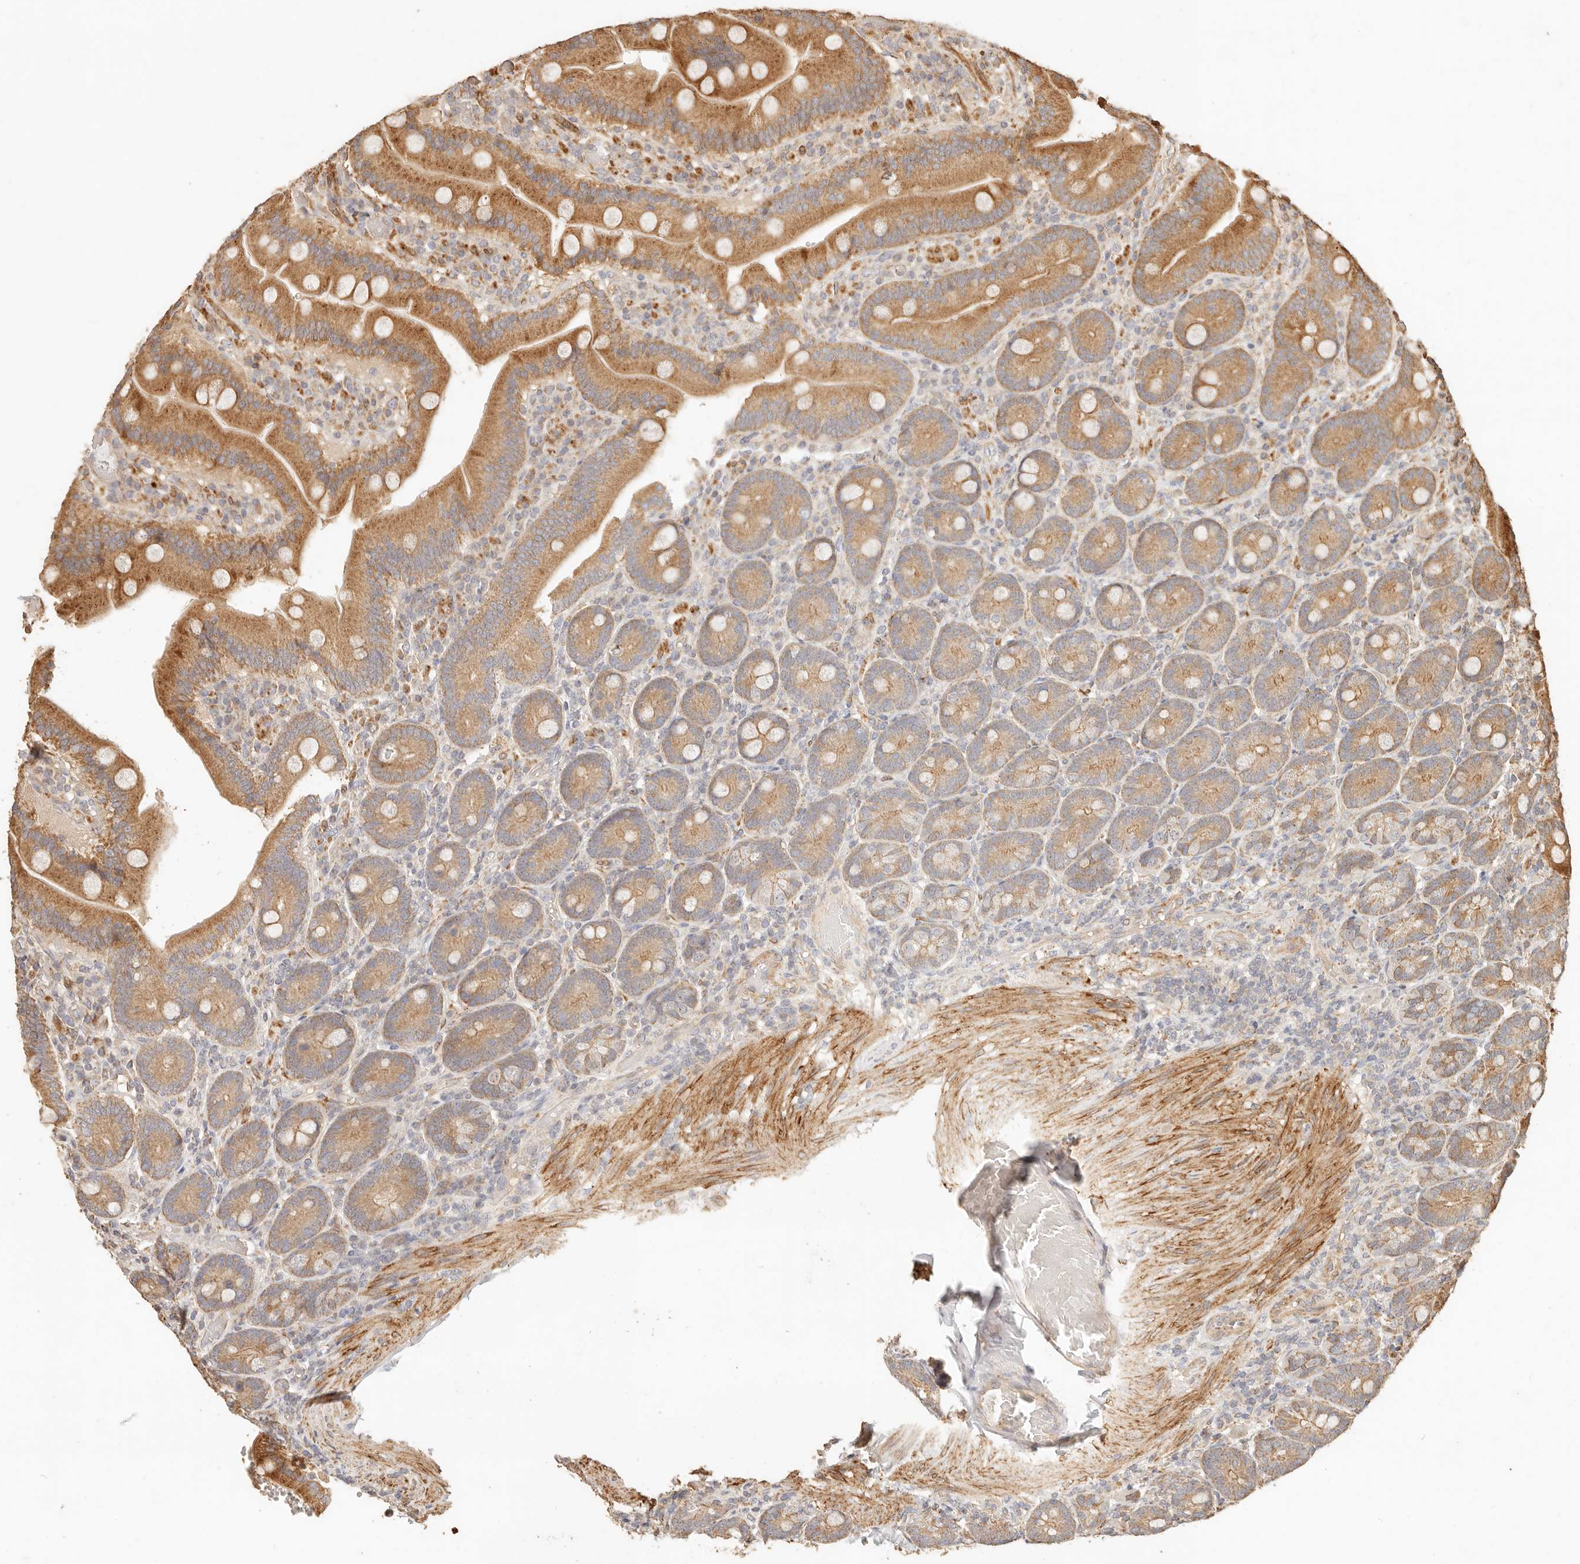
{"staining": {"intensity": "moderate", "quantity": ">75%", "location": "cytoplasmic/membranous"}, "tissue": "duodenum", "cell_type": "Glandular cells", "image_type": "normal", "snomed": [{"axis": "morphology", "description": "Normal tissue, NOS"}, {"axis": "topography", "description": "Duodenum"}], "caption": "Immunohistochemistry (DAB) staining of unremarkable human duodenum demonstrates moderate cytoplasmic/membranous protein staining in approximately >75% of glandular cells.", "gene": "PTPN22", "patient": {"sex": "female", "age": 62}}